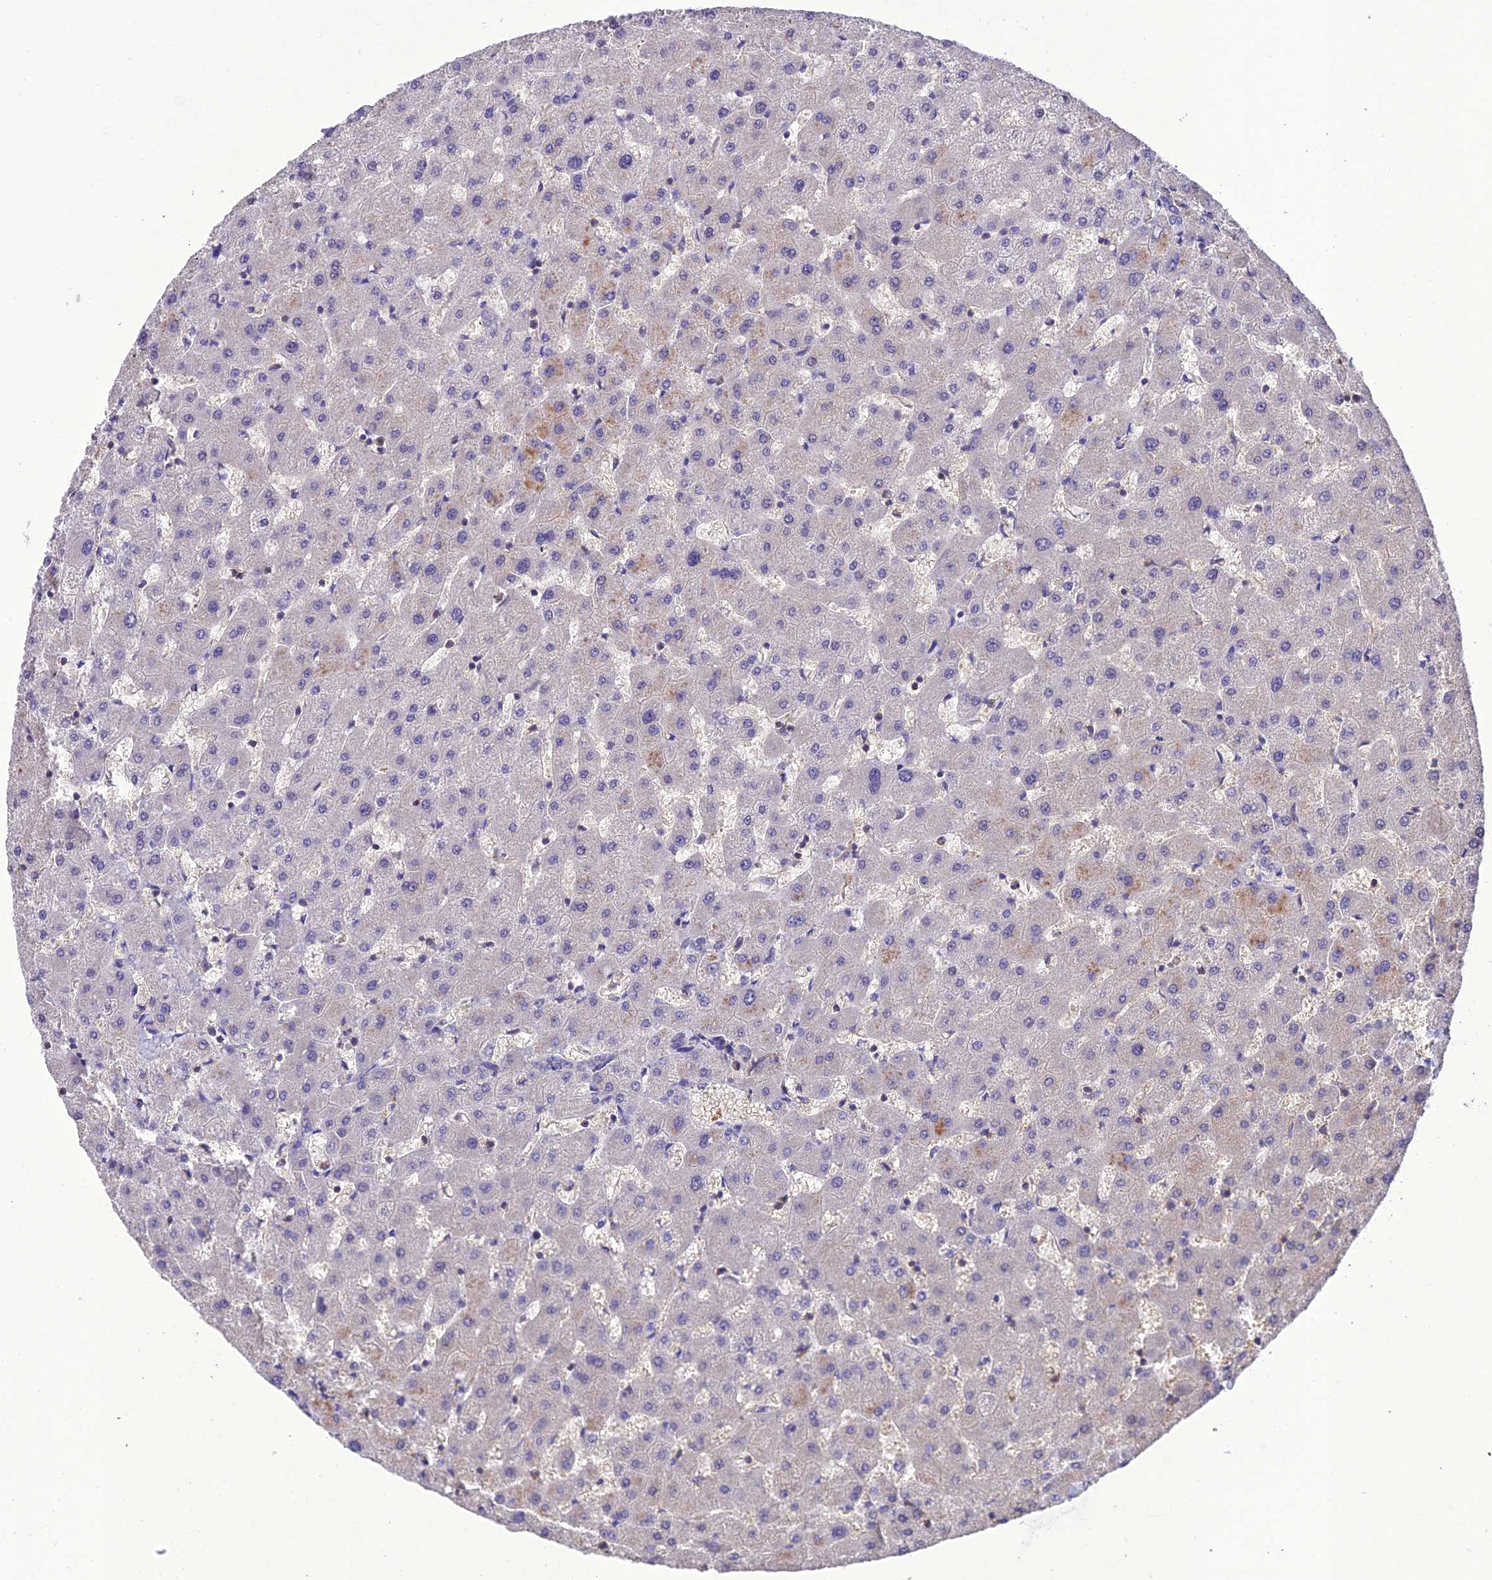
{"staining": {"intensity": "negative", "quantity": "none", "location": "none"}, "tissue": "liver", "cell_type": "Cholangiocytes", "image_type": "normal", "snomed": [{"axis": "morphology", "description": "Normal tissue, NOS"}, {"axis": "topography", "description": "Liver"}], "caption": "DAB (3,3'-diaminobenzidine) immunohistochemical staining of normal human liver shows no significant positivity in cholangiocytes. (DAB (3,3'-diaminobenzidine) IHC, high magnification).", "gene": "SNX24", "patient": {"sex": "female", "age": 63}}